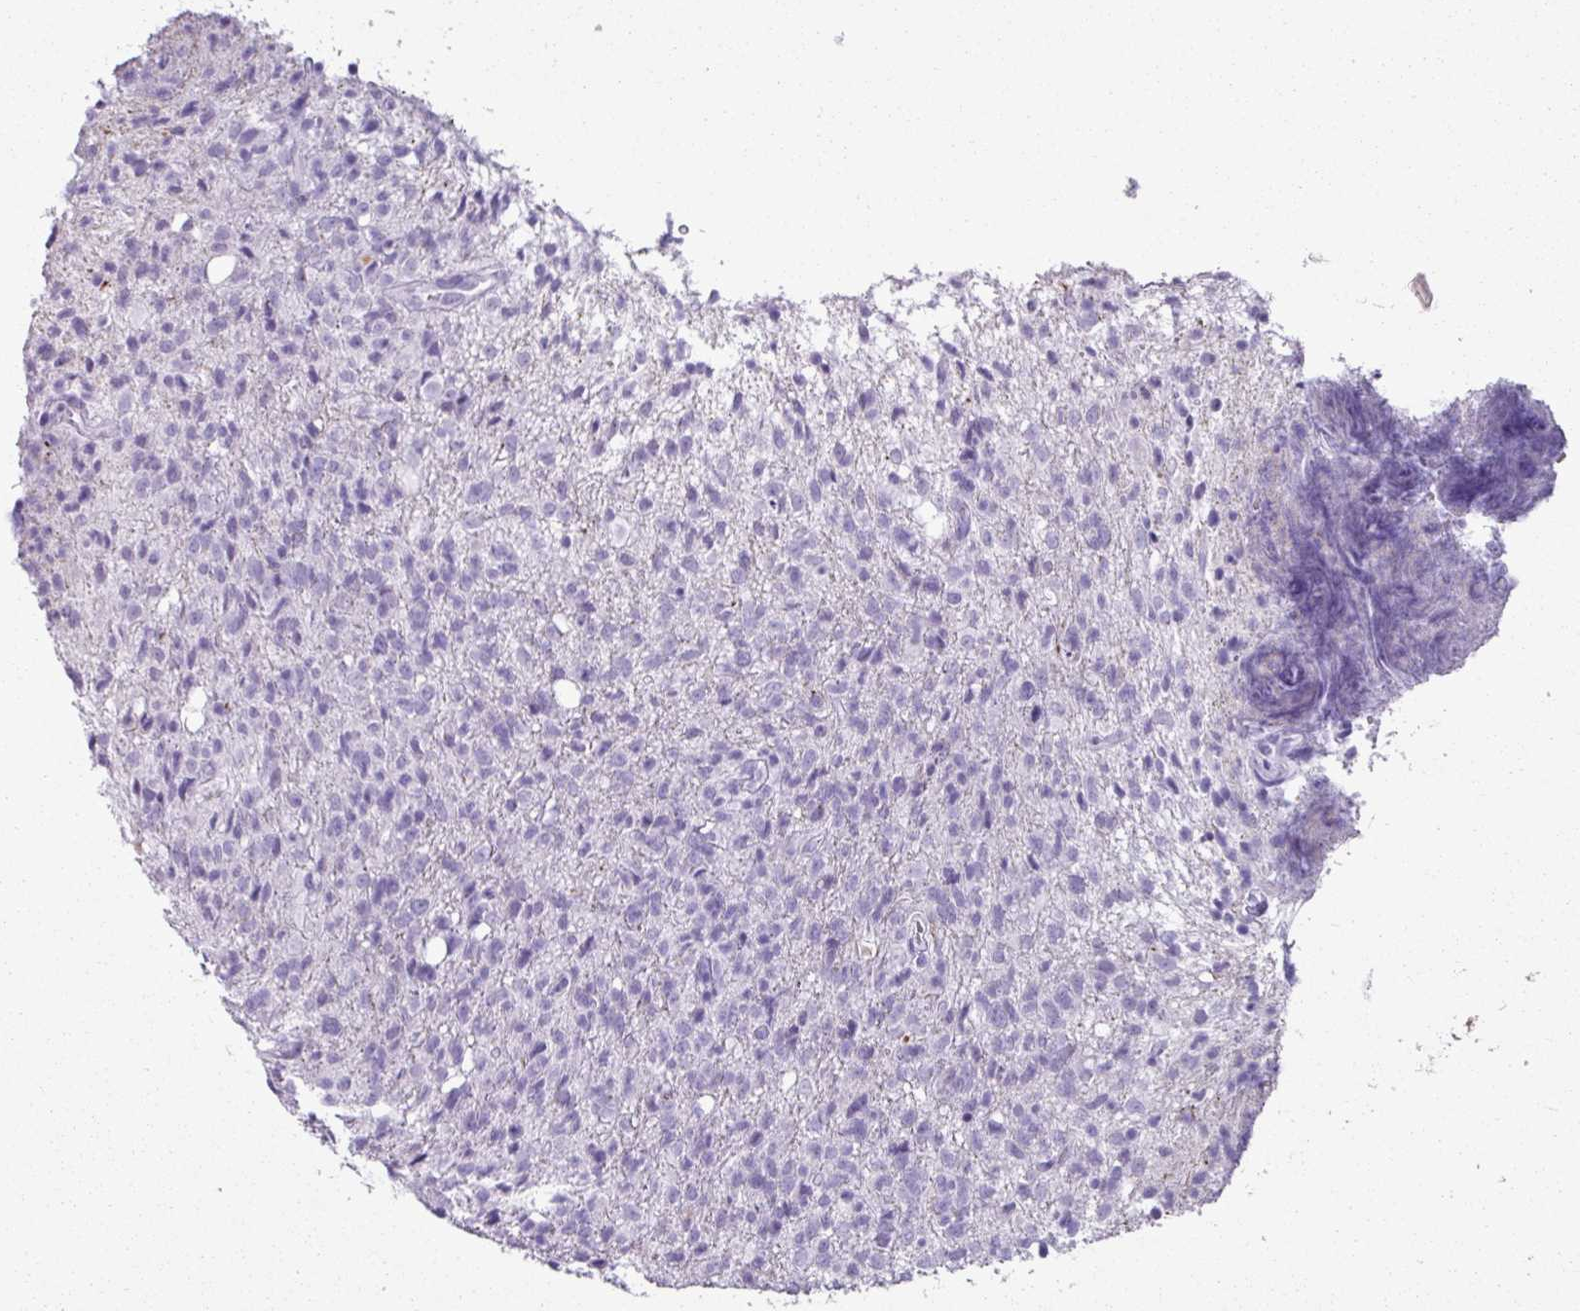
{"staining": {"intensity": "negative", "quantity": "none", "location": "none"}, "tissue": "glioma", "cell_type": "Tumor cells", "image_type": "cancer", "snomed": [{"axis": "morphology", "description": "Glioma, malignant, High grade"}, {"axis": "topography", "description": "Brain"}], "caption": "This is an immunohistochemistry (IHC) image of high-grade glioma (malignant). There is no positivity in tumor cells.", "gene": "SCT", "patient": {"sex": "female", "age": 57}}